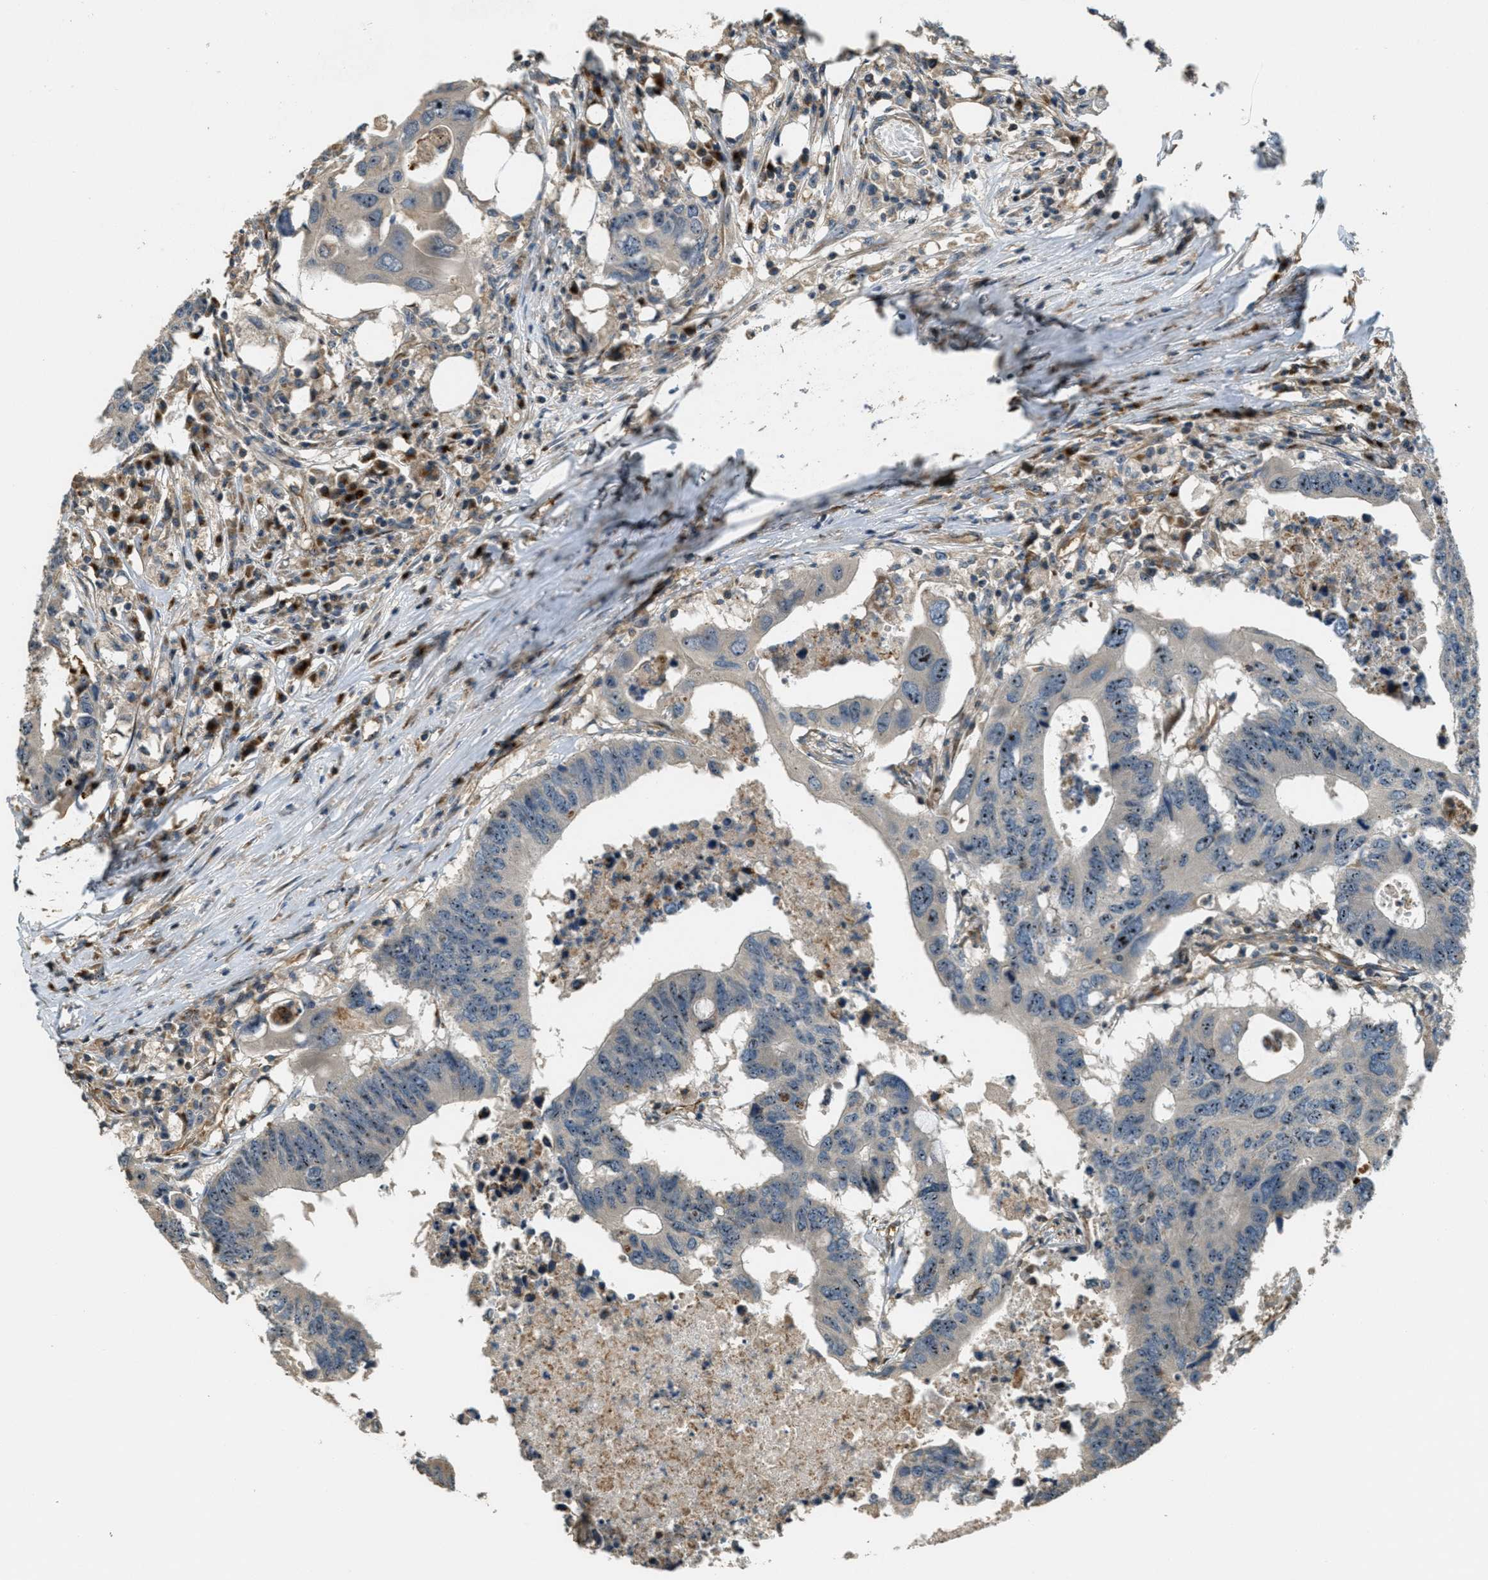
{"staining": {"intensity": "weak", "quantity": ">75%", "location": "nuclear"}, "tissue": "colorectal cancer", "cell_type": "Tumor cells", "image_type": "cancer", "snomed": [{"axis": "morphology", "description": "Adenocarcinoma, NOS"}, {"axis": "topography", "description": "Colon"}], "caption": "Colorectal cancer stained with a protein marker demonstrates weak staining in tumor cells.", "gene": "LRP12", "patient": {"sex": "male", "age": 71}}